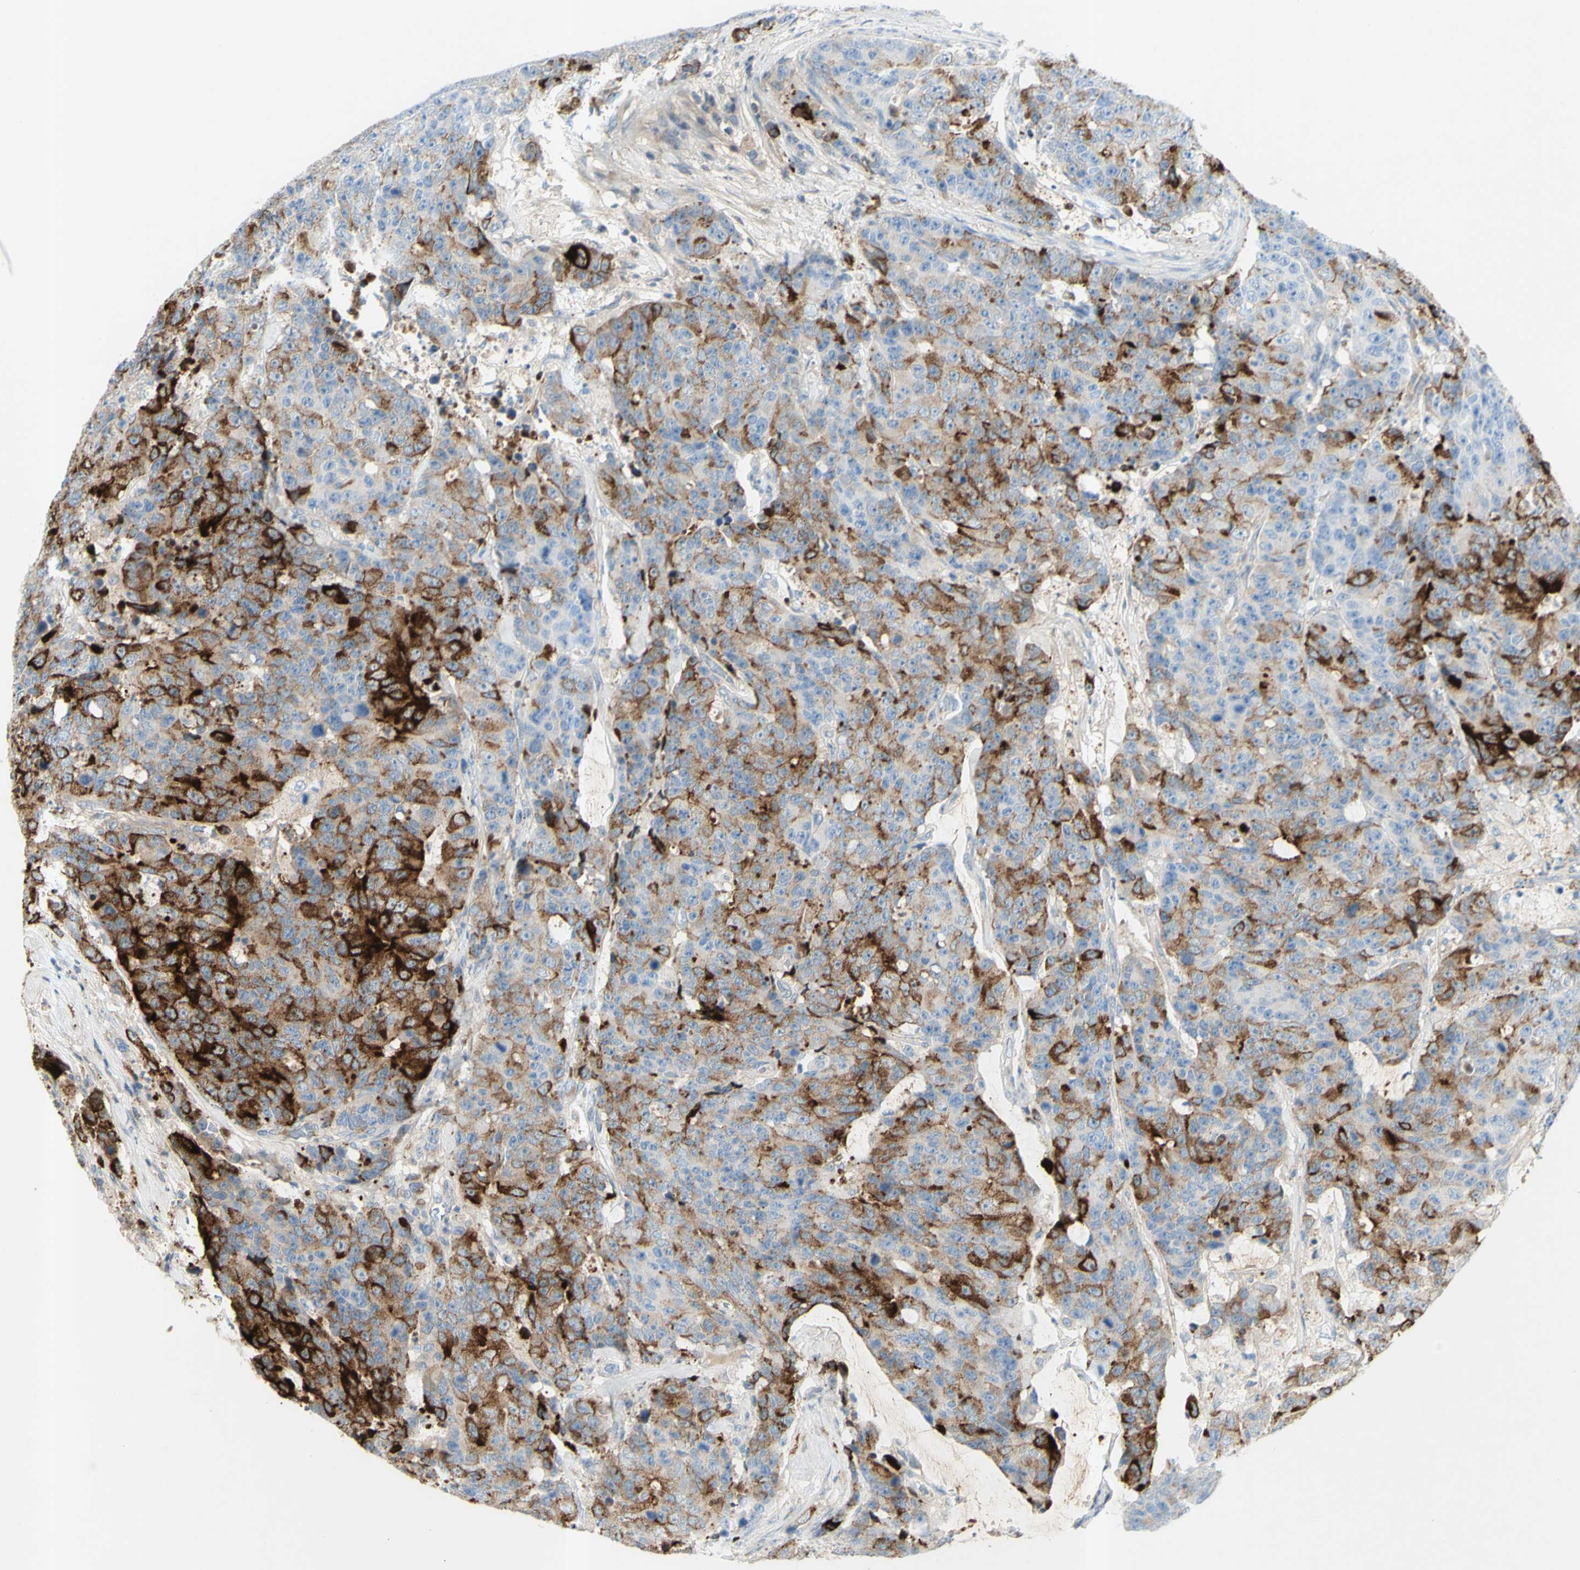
{"staining": {"intensity": "strong", "quantity": "25%-75%", "location": "cytoplasmic/membranous"}, "tissue": "colorectal cancer", "cell_type": "Tumor cells", "image_type": "cancer", "snomed": [{"axis": "morphology", "description": "Adenocarcinoma, NOS"}, {"axis": "topography", "description": "Colon"}], "caption": "Protein analysis of colorectal adenocarcinoma tissue reveals strong cytoplasmic/membranous staining in about 25%-75% of tumor cells.", "gene": "GDF15", "patient": {"sex": "female", "age": 86}}